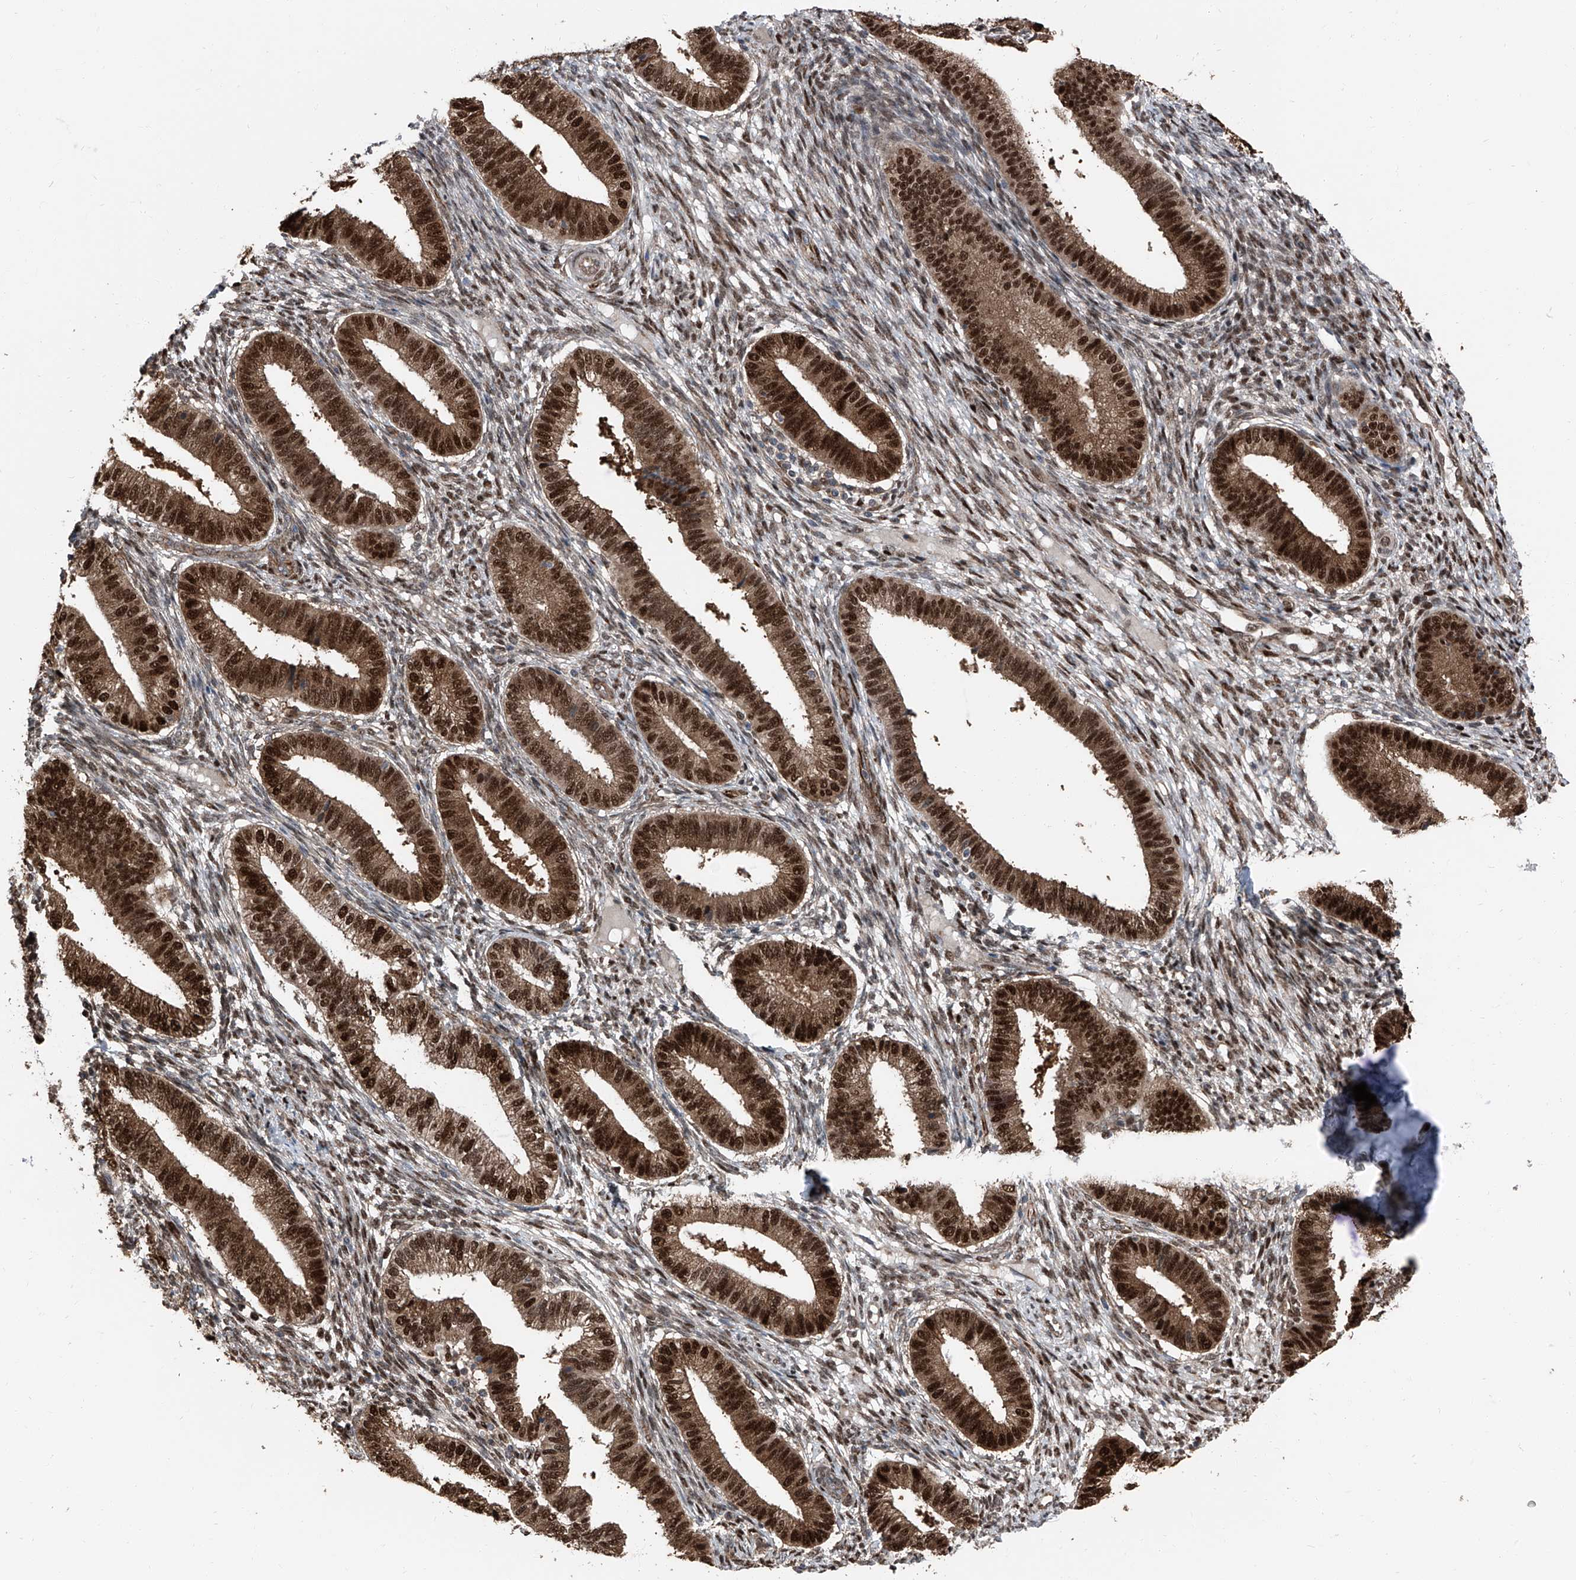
{"staining": {"intensity": "strong", "quantity": ">75%", "location": "cytoplasmic/membranous,nuclear"}, "tissue": "endometrium", "cell_type": "Cells in endometrial stroma", "image_type": "normal", "snomed": [{"axis": "morphology", "description": "Normal tissue, NOS"}, {"axis": "topography", "description": "Endometrium"}], "caption": "Strong cytoplasmic/membranous,nuclear protein staining is present in about >75% of cells in endometrial stroma in endometrium. The staining is performed using DAB brown chromogen to label protein expression. The nuclei are counter-stained blue using hematoxylin.", "gene": "FKBP5", "patient": {"sex": "female", "age": 39}}